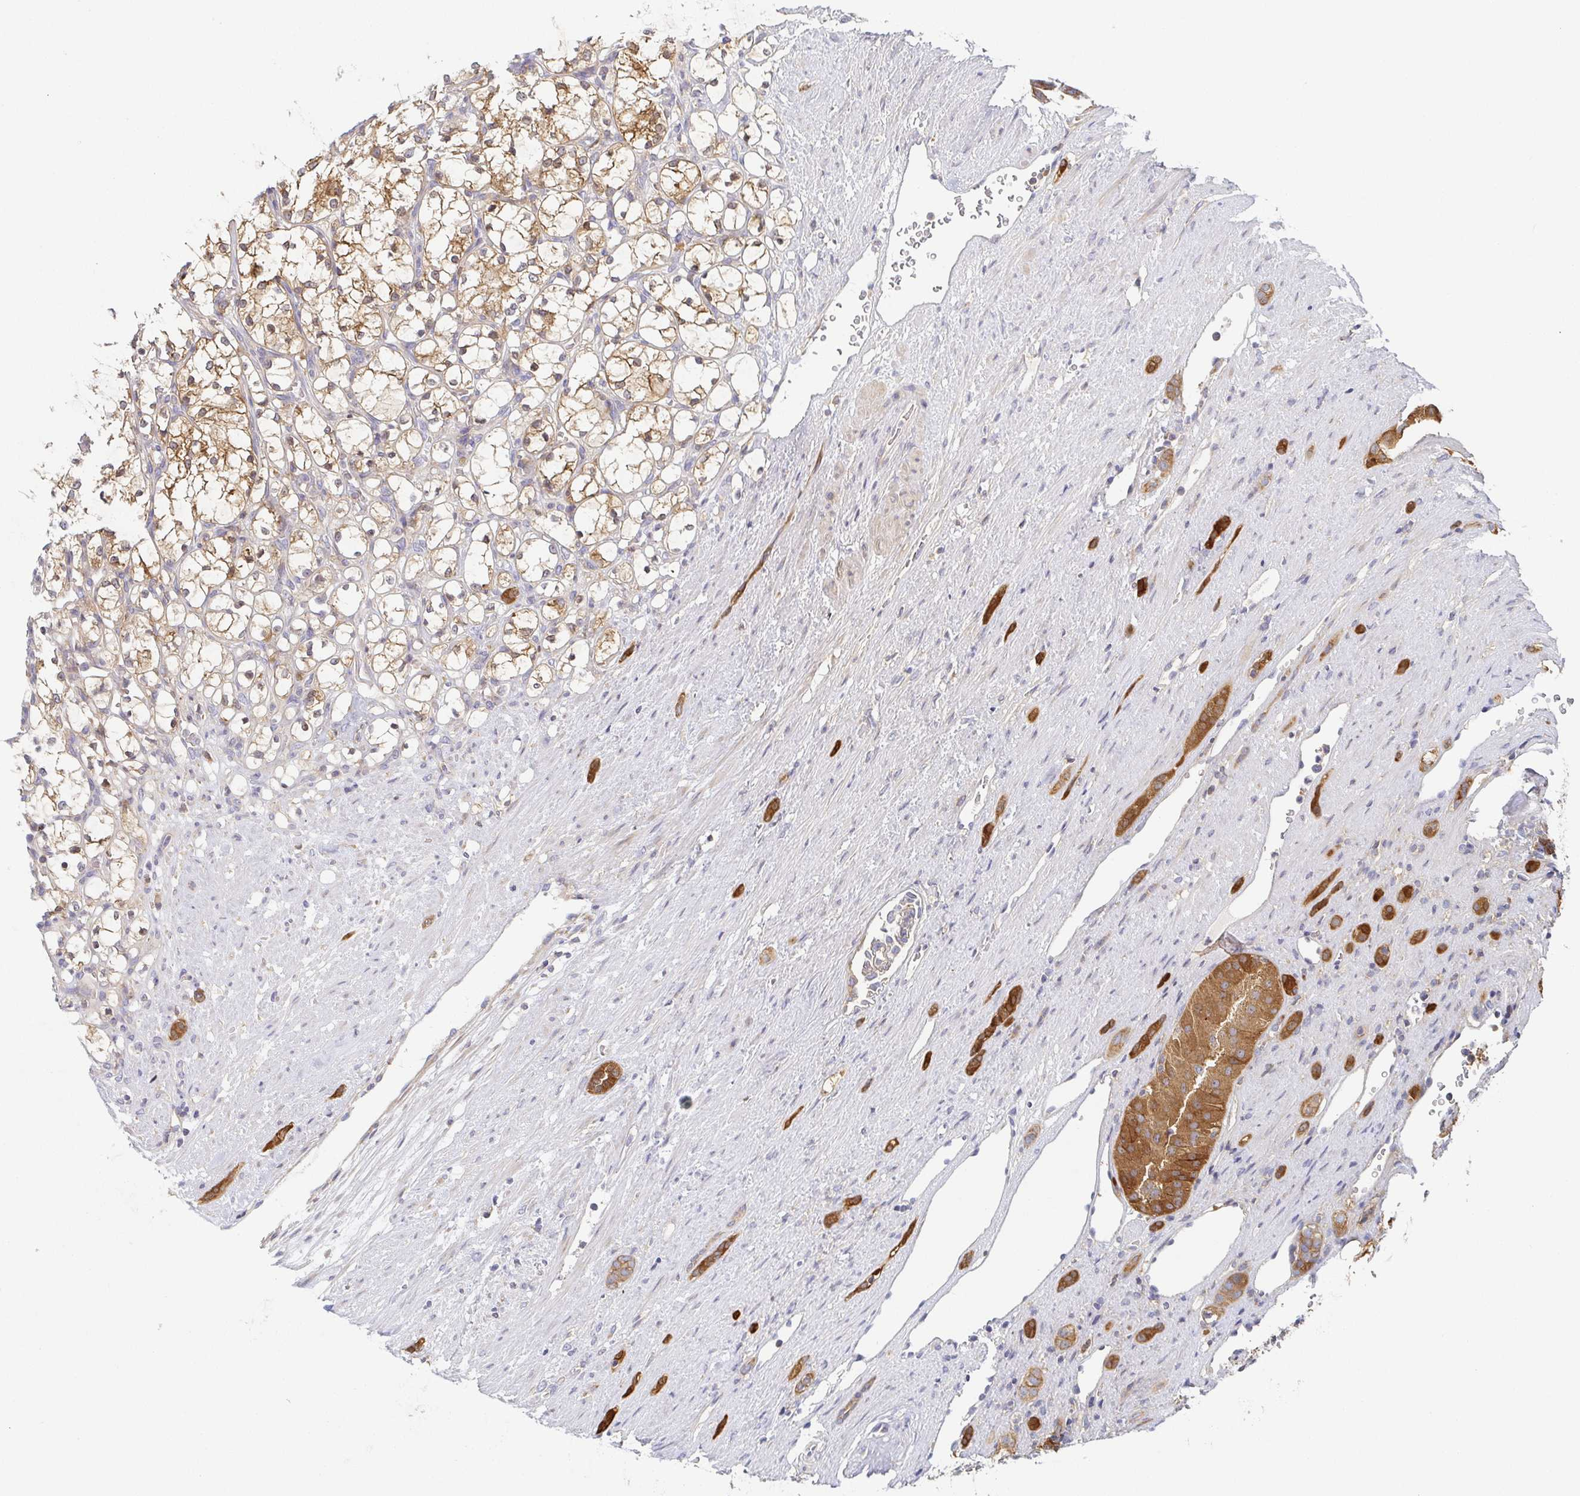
{"staining": {"intensity": "moderate", "quantity": "25%-75%", "location": "cytoplasmic/membranous"}, "tissue": "renal cancer", "cell_type": "Tumor cells", "image_type": "cancer", "snomed": [{"axis": "morphology", "description": "Adenocarcinoma, NOS"}, {"axis": "topography", "description": "Kidney"}], "caption": "High-magnification brightfield microscopy of renal cancer stained with DAB (brown) and counterstained with hematoxylin (blue). tumor cells exhibit moderate cytoplasmic/membranous expression is present in approximately25%-75% of cells.", "gene": "TUFT1", "patient": {"sex": "female", "age": 69}}